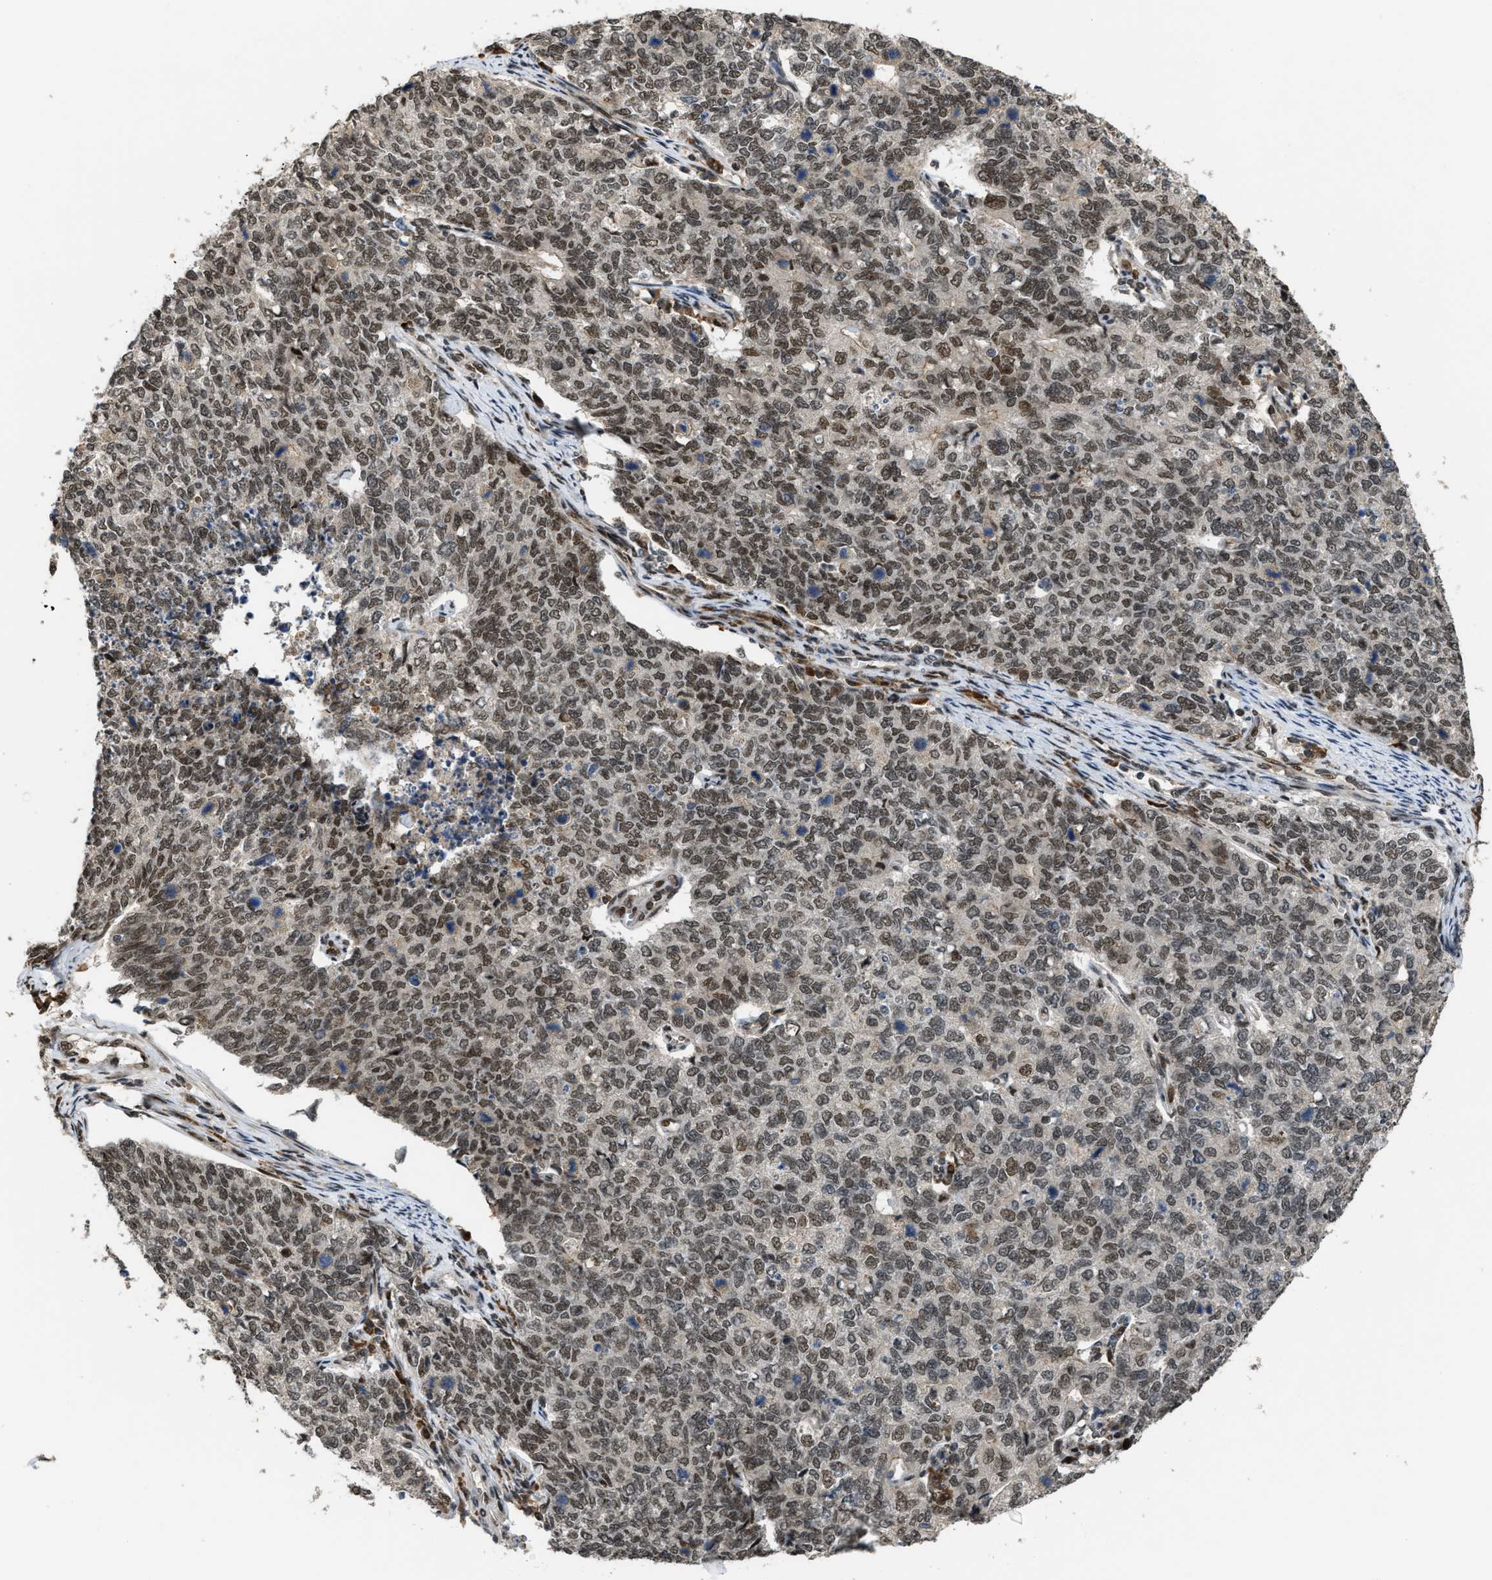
{"staining": {"intensity": "moderate", "quantity": ">75%", "location": "nuclear"}, "tissue": "cervical cancer", "cell_type": "Tumor cells", "image_type": "cancer", "snomed": [{"axis": "morphology", "description": "Squamous cell carcinoma, NOS"}, {"axis": "topography", "description": "Cervix"}], "caption": "High-power microscopy captured an immunohistochemistry (IHC) photomicrograph of squamous cell carcinoma (cervical), revealing moderate nuclear positivity in about >75% of tumor cells. The protein of interest is shown in brown color, while the nuclei are stained blue.", "gene": "SERTAD2", "patient": {"sex": "female", "age": 63}}